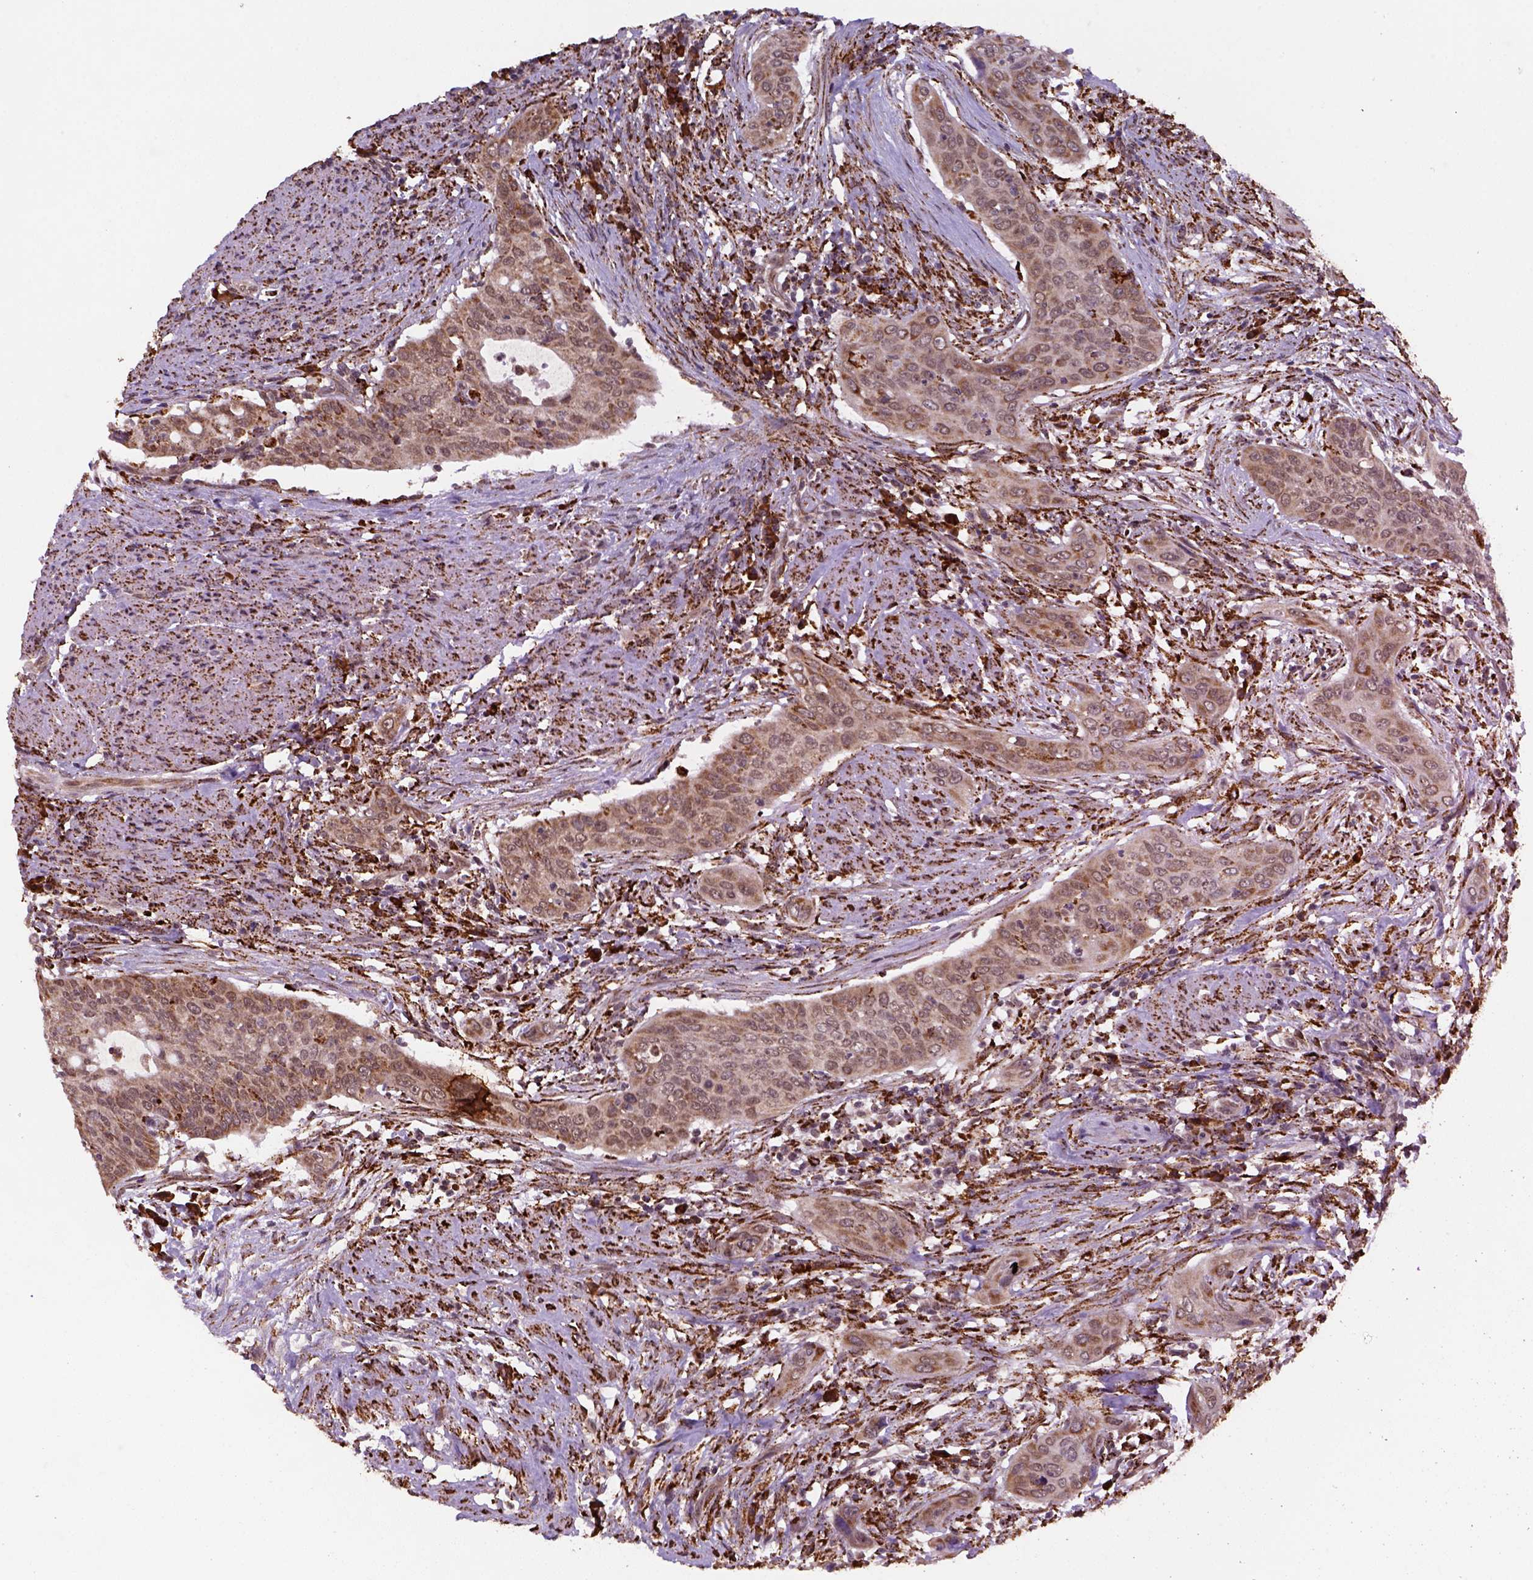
{"staining": {"intensity": "moderate", "quantity": ">75%", "location": "cytoplasmic/membranous,nuclear"}, "tissue": "urothelial cancer", "cell_type": "Tumor cells", "image_type": "cancer", "snomed": [{"axis": "morphology", "description": "Urothelial carcinoma, High grade"}, {"axis": "topography", "description": "Urinary bladder"}], "caption": "Human high-grade urothelial carcinoma stained for a protein (brown) displays moderate cytoplasmic/membranous and nuclear positive staining in about >75% of tumor cells.", "gene": "FZD7", "patient": {"sex": "male", "age": 82}}